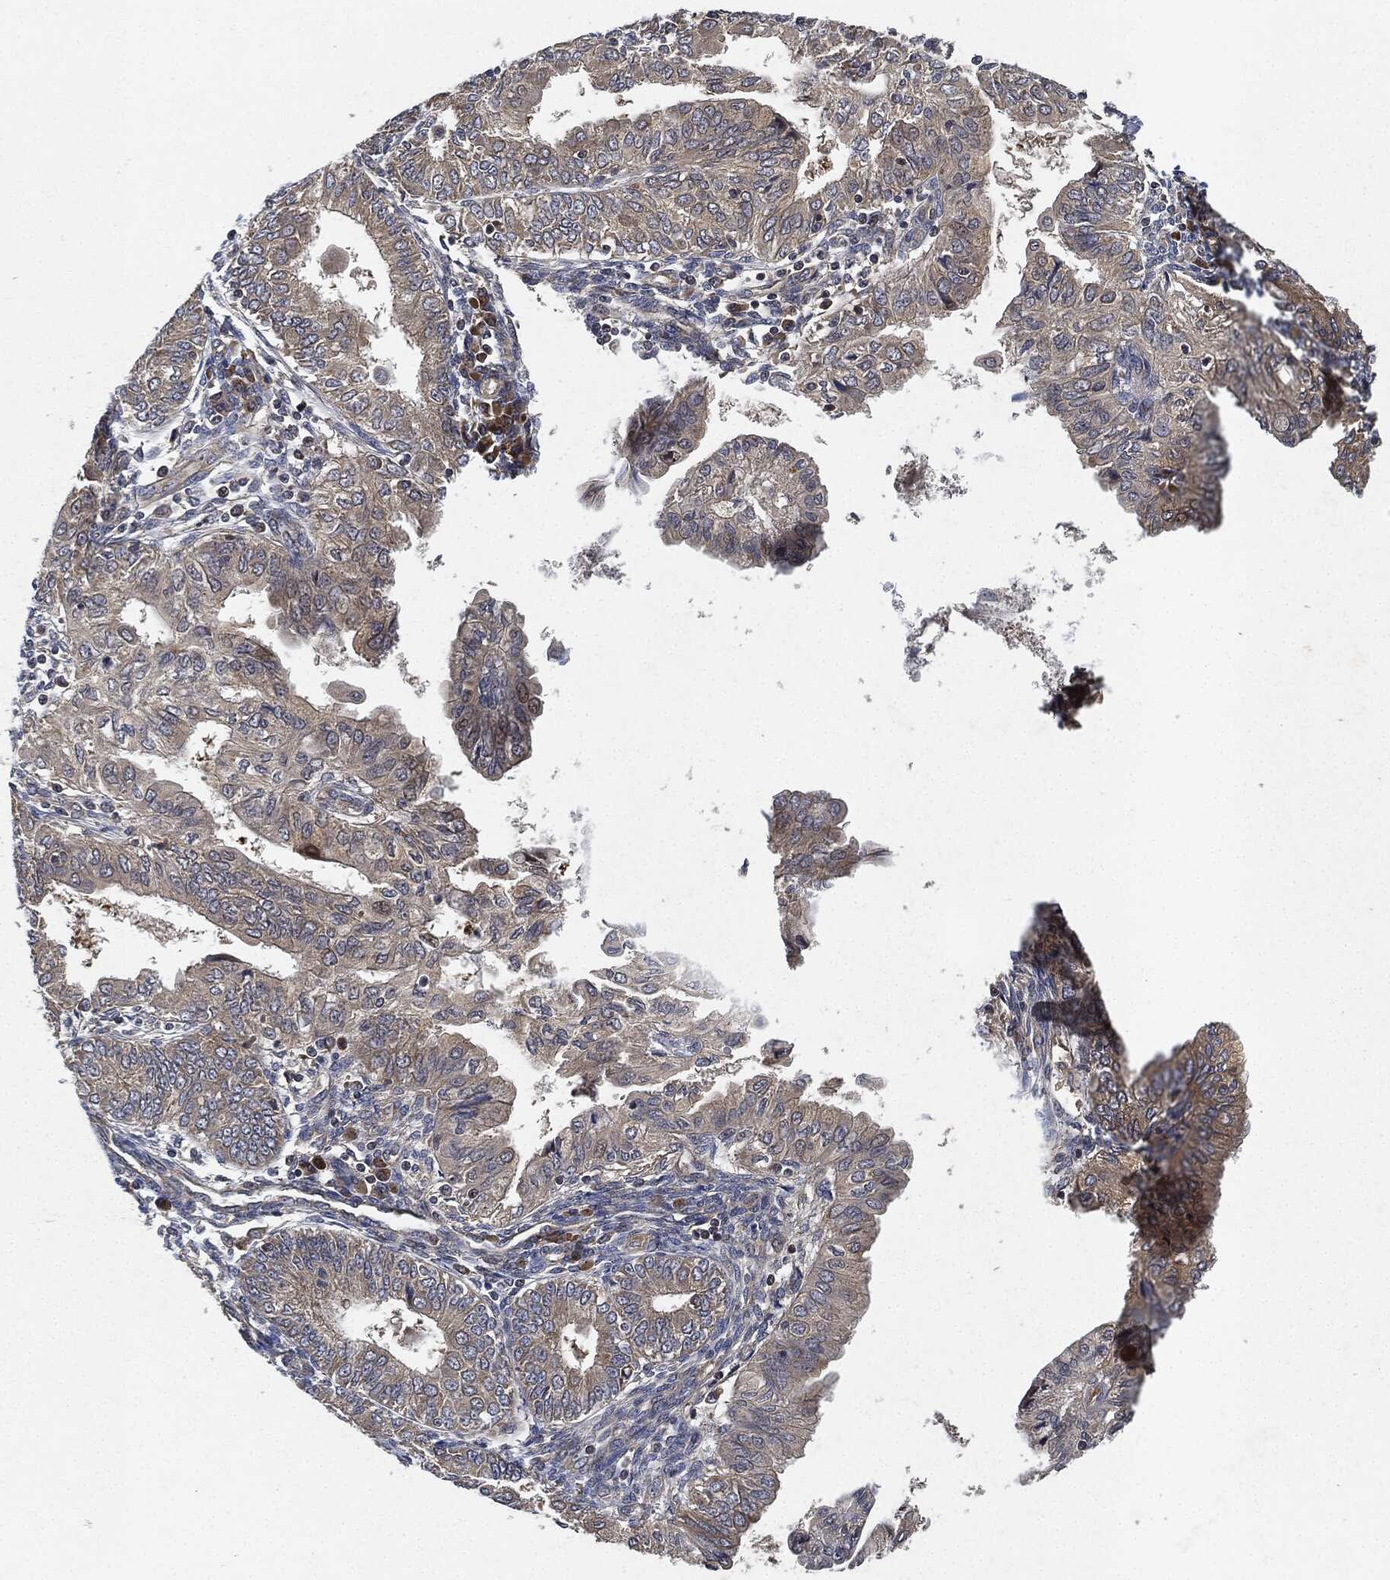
{"staining": {"intensity": "weak", "quantity": "<25%", "location": "cytoplasmic/membranous"}, "tissue": "endometrial cancer", "cell_type": "Tumor cells", "image_type": "cancer", "snomed": [{"axis": "morphology", "description": "Adenocarcinoma, NOS"}, {"axis": "topography", "description": "Endometrium"}], "caption": "Immunohistochemical staining of human adenocarcinoma (endometrial) shows no significant positivity in tumor cells. The staining was performed using DAB to visualize the protein expression in brown, while the nuclei were stained in blue with hematoxylin (Magnification: 20x).", "gene": "MLST8", "patient": {"sex": "female", "age": 68}}